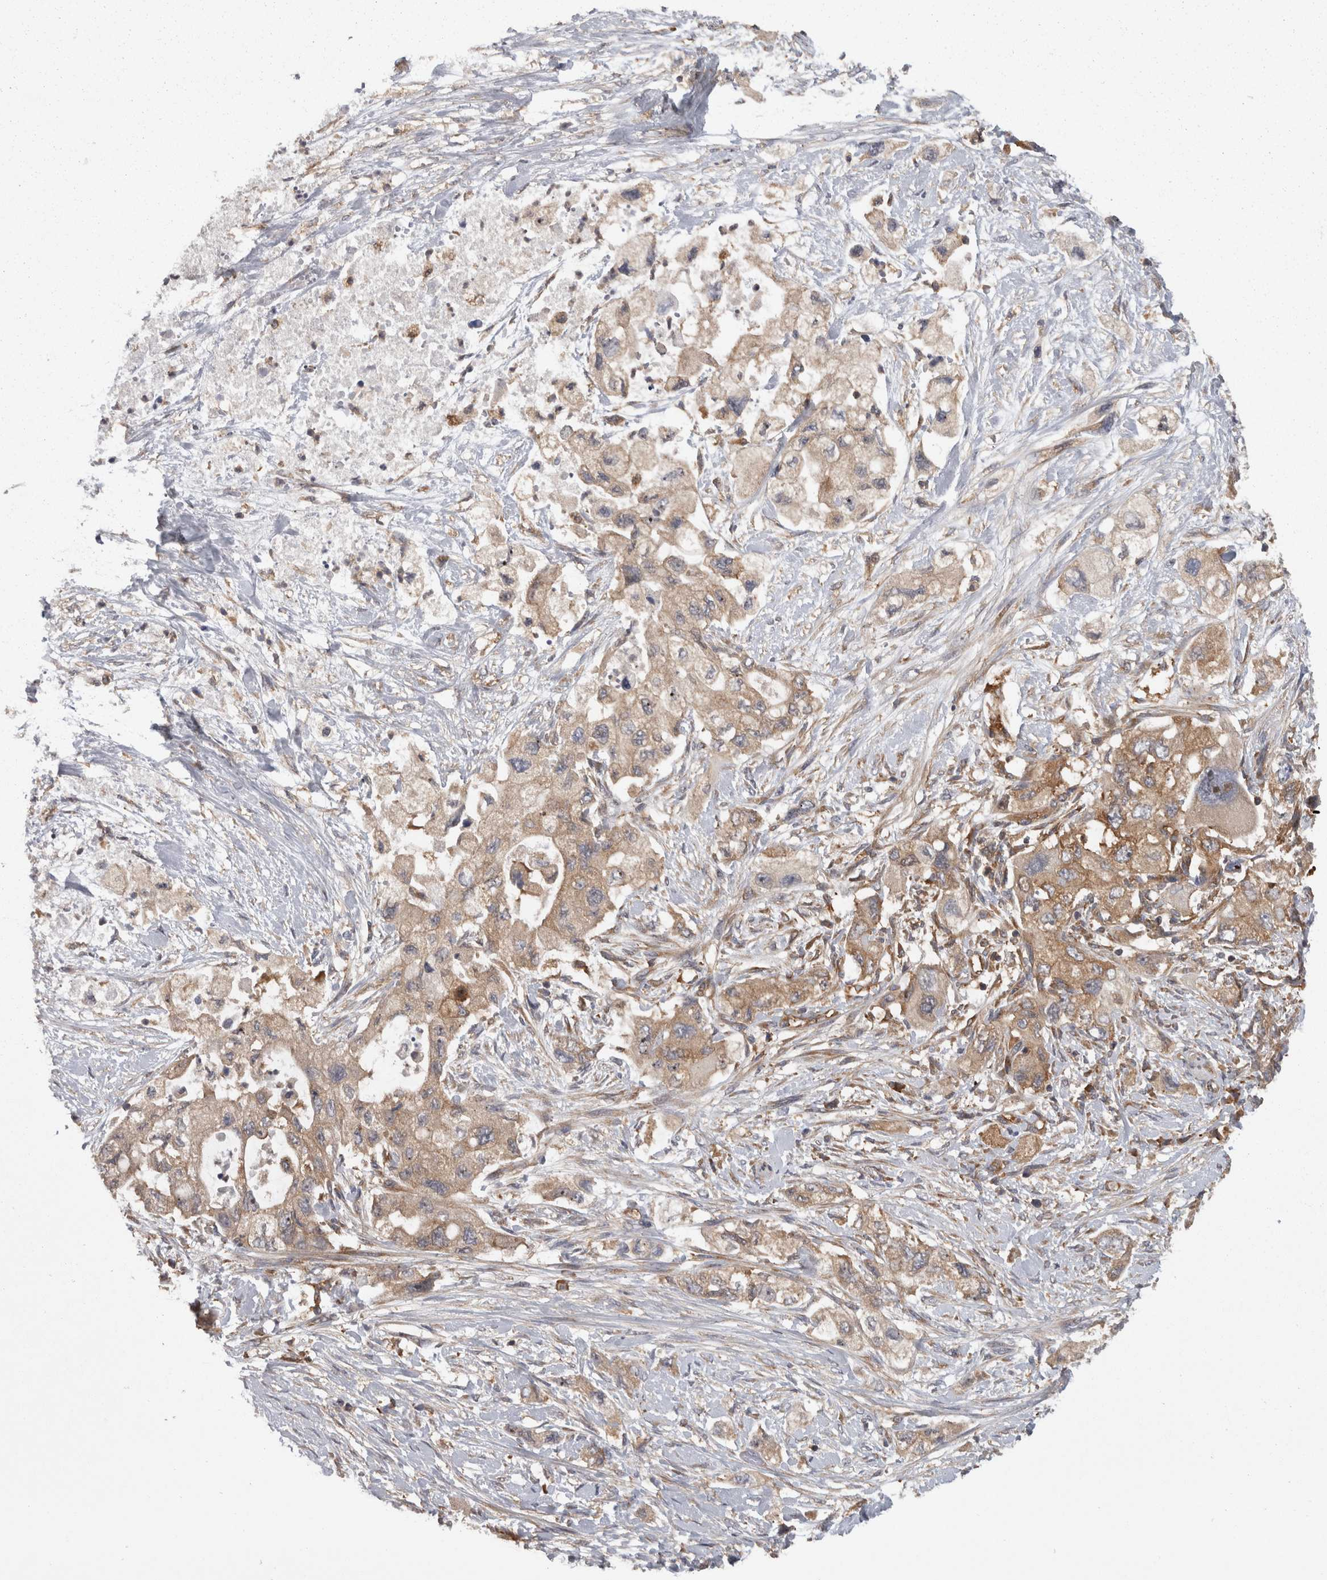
{"staining": {"intensity": "moderate", "quantity": ">75%", "location": "cytoplasmic/membranous"}, "tissue": "pancreatic cancer", "cell_type": "Tumor cells", "image_type": "cancer", "snomed": [{"axis": "morphology", "description": "Adenocarcinoma, NOS"}, {"axis": "topography", "description": "Pancreas"}], "caption": "Brown immunohistochemical staining in human pancreatic cancer (adenocarcinoma) displays moderate cytoplasmic/membranous expression in approximately >75% of tumor cells. (Stains: DAB in brown, nuclei in blue, Microscopy: brightfield microscopy at high magnification).", "gene": "SMCR8", "patient": {"sex": "female", "age": 73}}